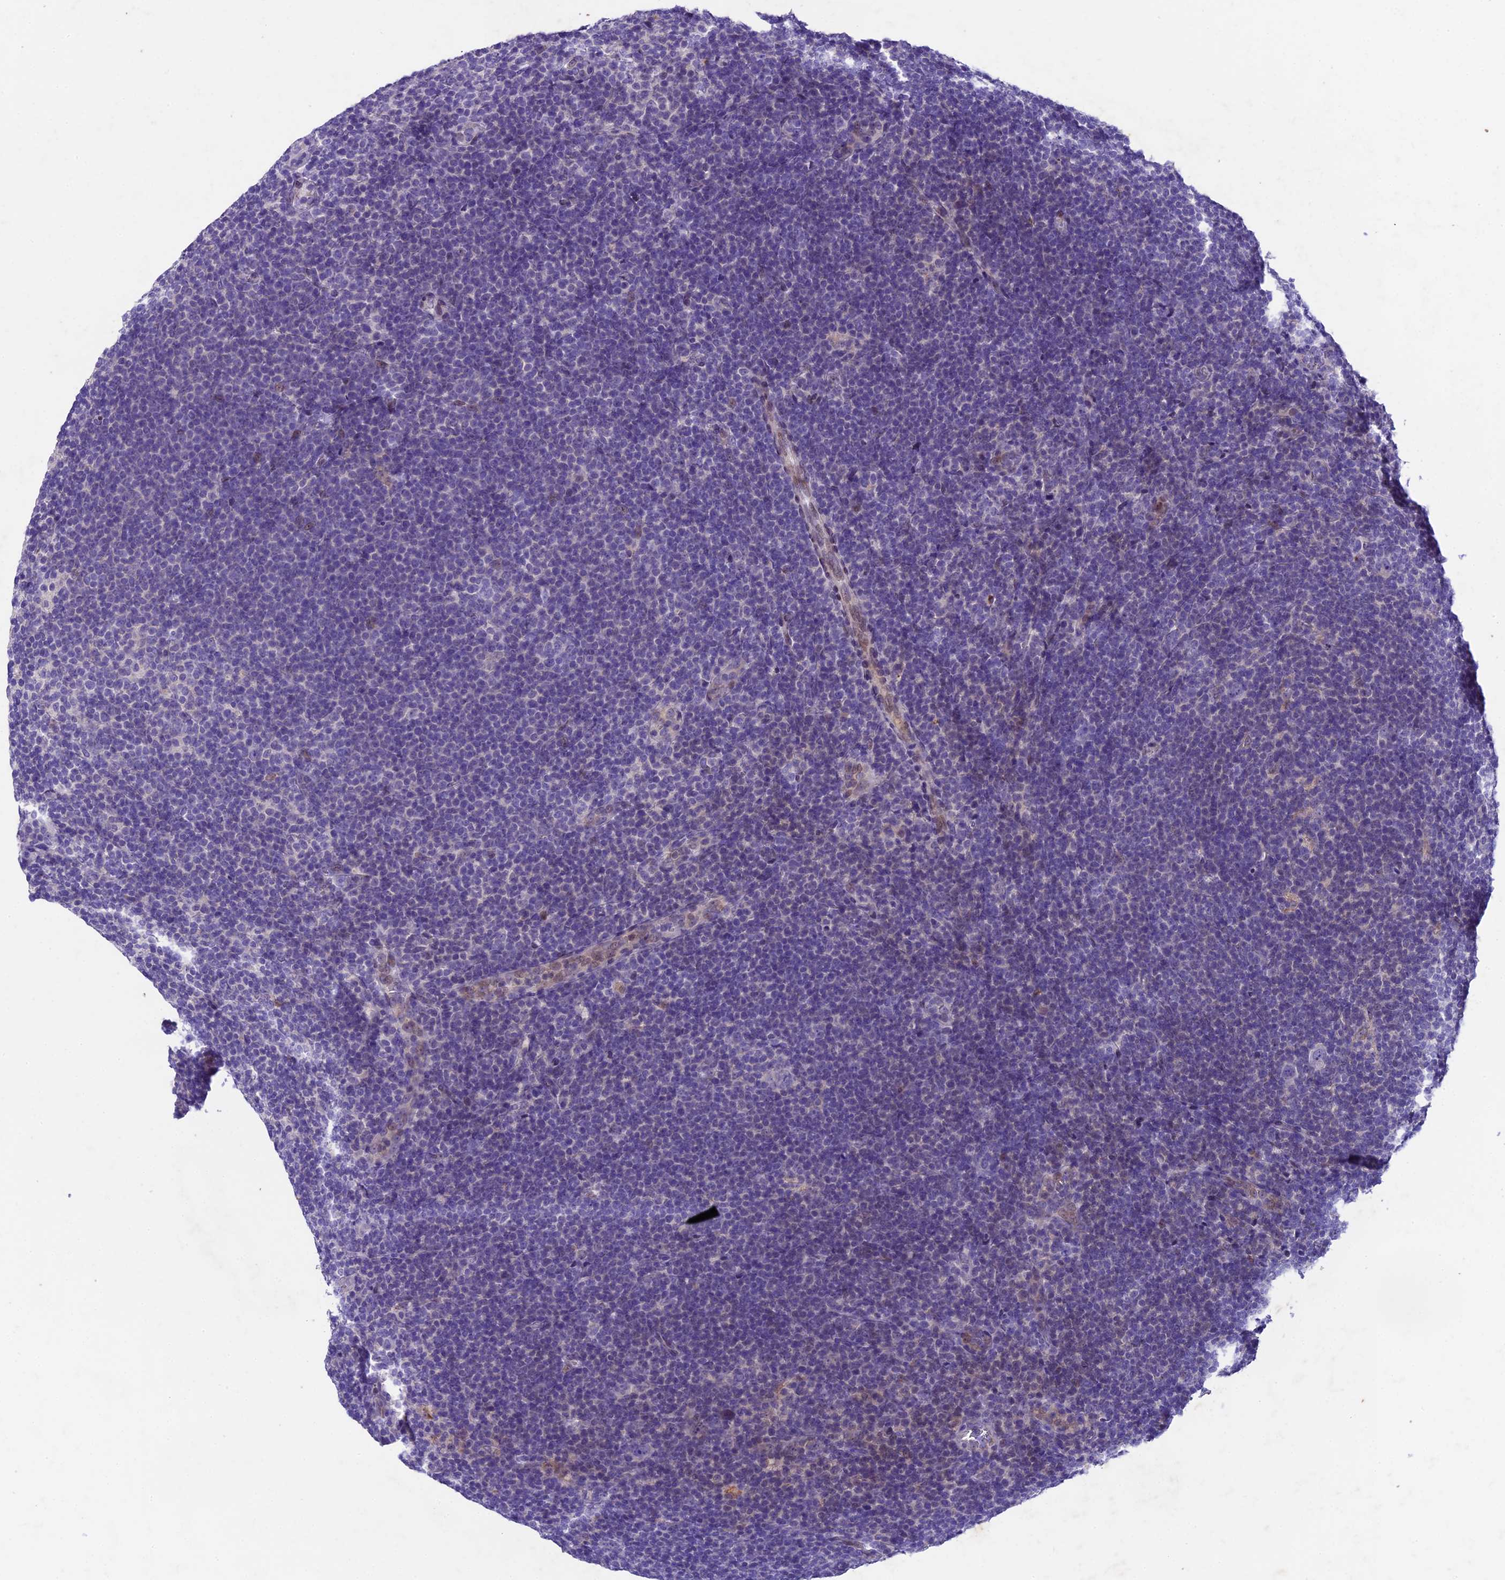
{"staining": {"intensity": "moderate", "quantity": "<25%", "location": "cytoplasmic/membranous"}, "tissue": "lymphoma", "cell_type": "Tumor cells", "image_type": "cancer", "snomed": [{"axis": "morphology", "description": "Hodgkin's disease, NOS"}, {"axis": "topography", "description": "Lymph node"}], "caption": "Tumor cells demonstrate moderate cytoplasmic/membranous positivity in about <25% of cells in Hodgkin's disease. The staining was performed using DAB, with brown indicating positive protein expression. Nuclei are stained blue with hematoxylin.", "gene": "IFT140", "patient": {"sex": "female", "age": 57}}